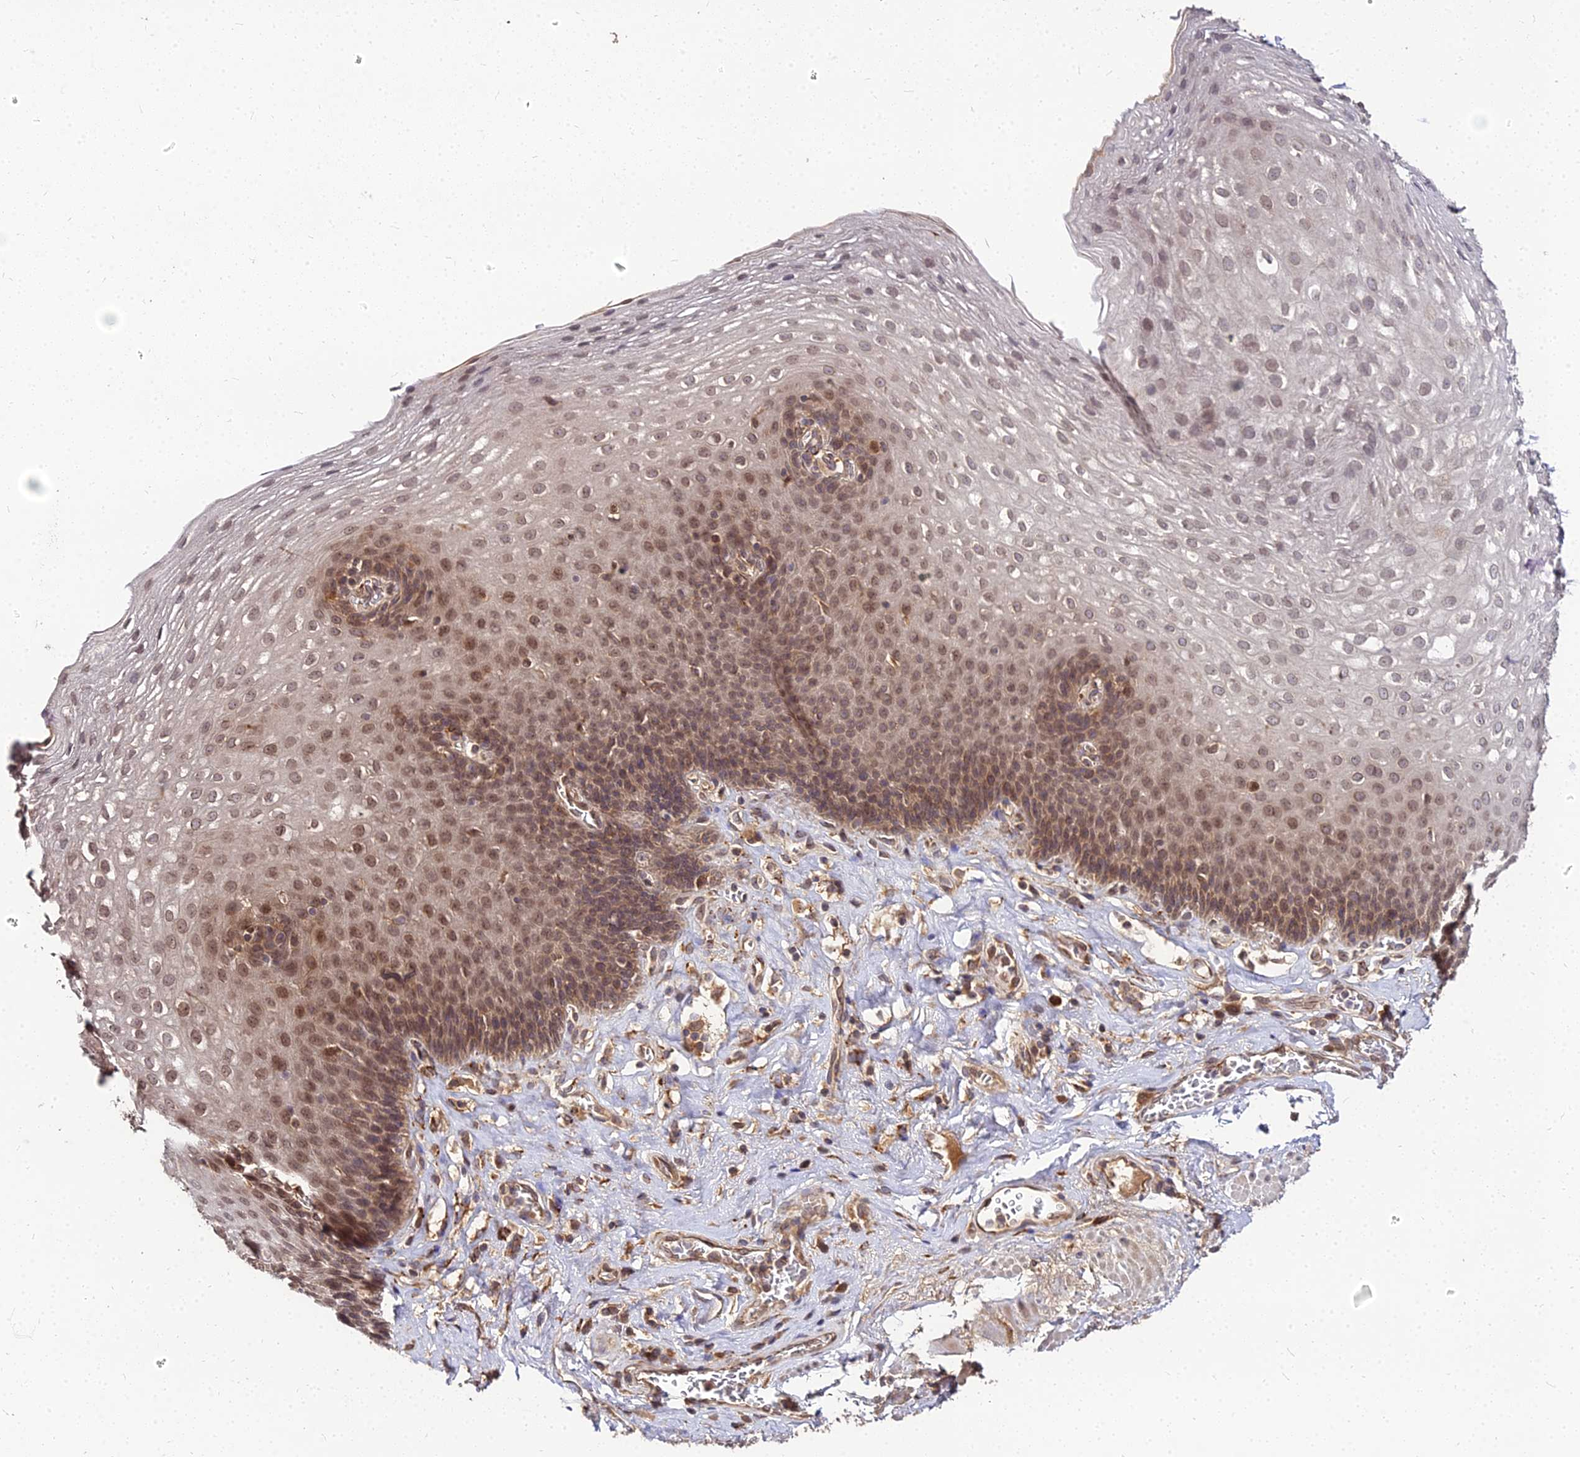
{"staining": {"intensity": "moderate", "quantity": ">75%", "location": "cytoplasmic/membranous,nuclear"}, "tissue": "esophagus", "cell_type": "Squamous epithelial cells", "image_type": "normal", "snomed": [{"axis": "morphology", "description": "Normal tissue, NOS"}, {"axis": "topography", "description": "Esophagus"}], "caption": "Squamous epithelial cells show medium levels of moderate cytoplasmic/membranous,nuclear positivity in about >75% of cells in unremarkable human esophagus. The protein of interest is shown in brown color, while the nuclei are stained blue.", "gene": "PDE4D", "patient": {"sex": "female", "age": 66}}